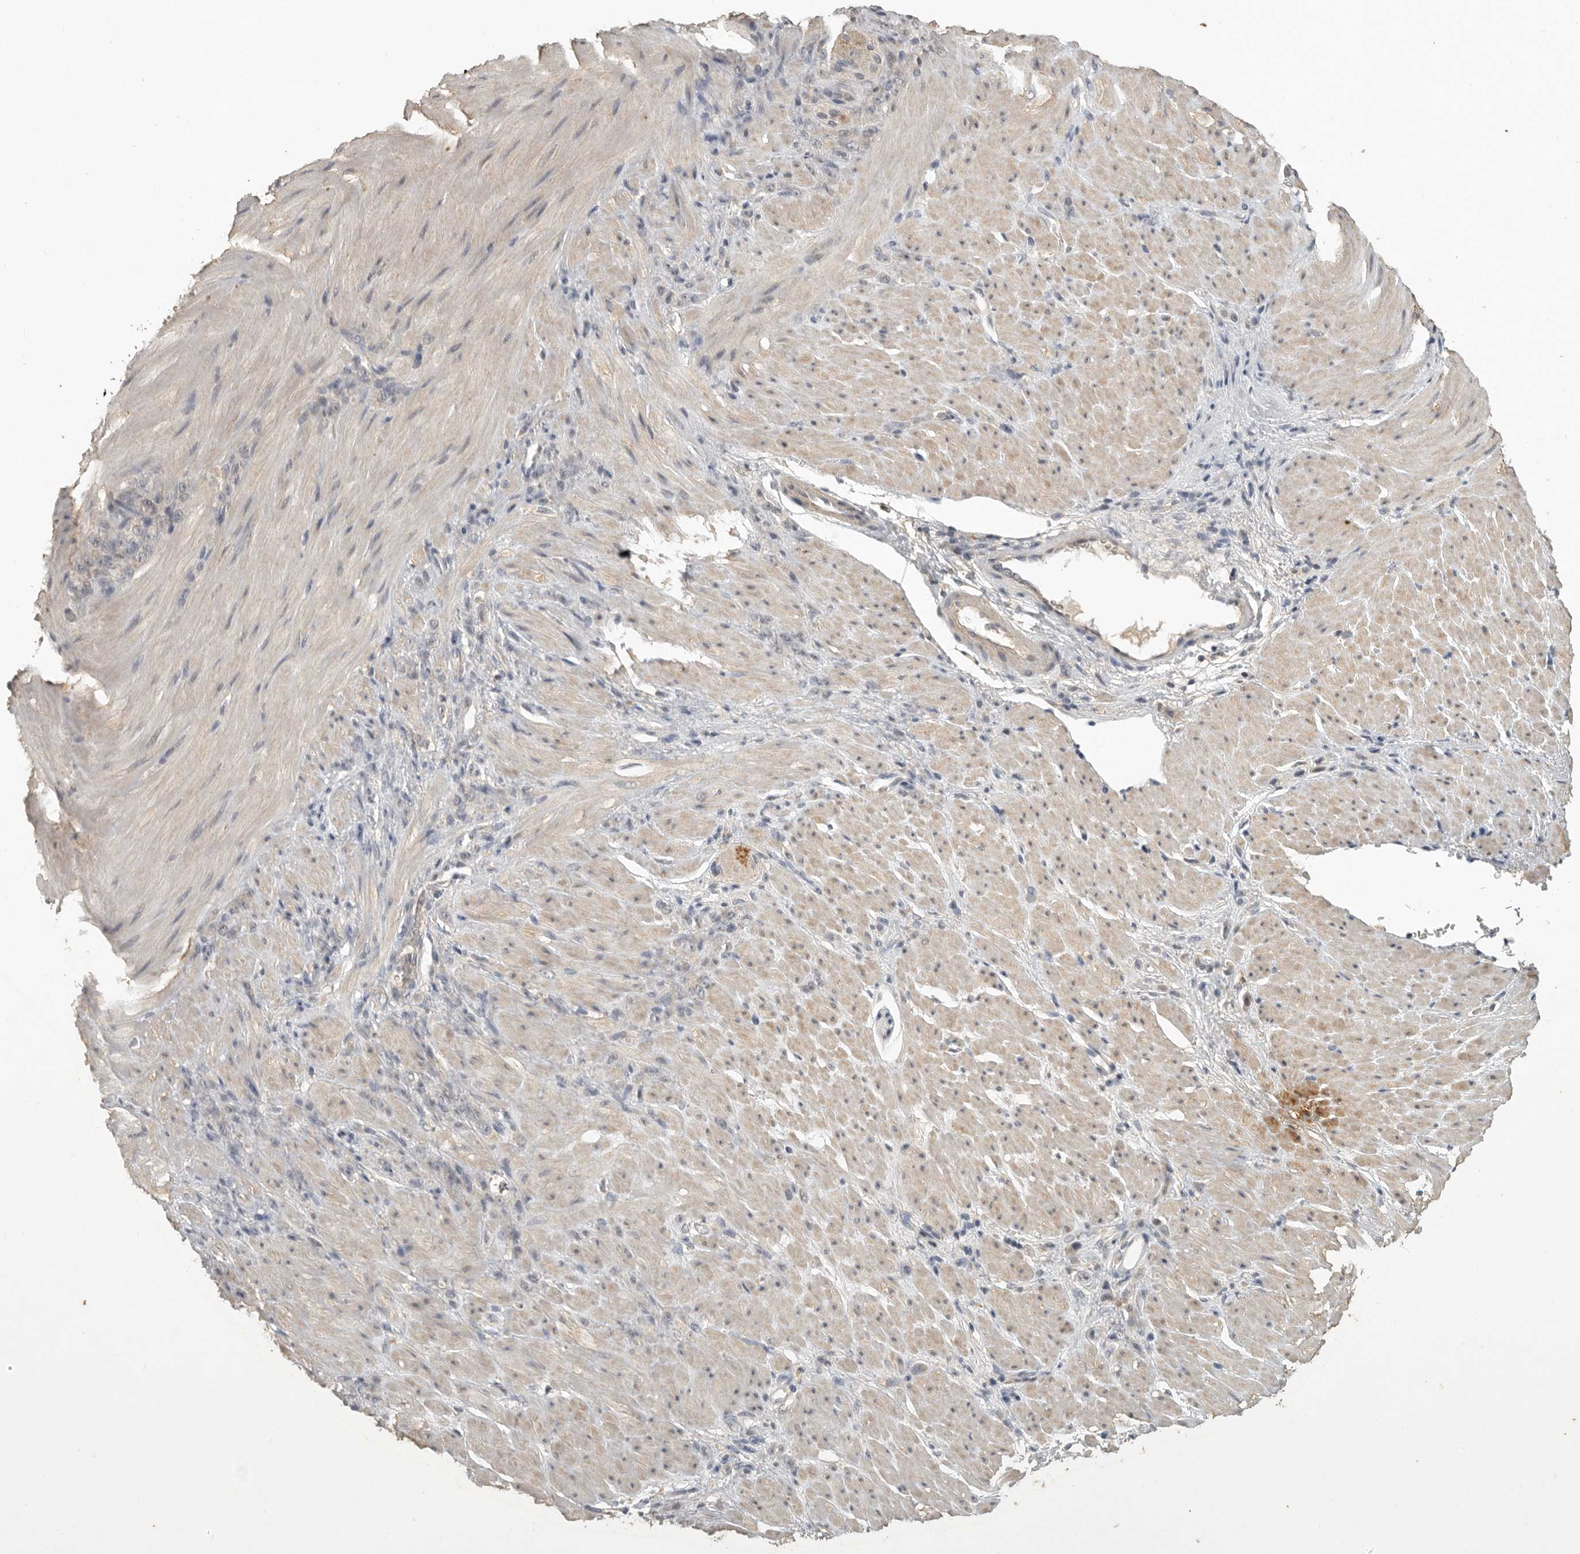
{"staining": {"intensity": "negative", "quantity": "none", "location": "none"}, "tissue": "stomach cancer", "cell_type": "Tumor cells", "image_type": "cancer", "snomed": [{"axis": "morphology", "description": "Normal tissue, NOS"}, {"axis": "morphology", "description": "Adenocarcinoma, NOS"}, {"axis": "topography", "description": "Stomach"}], "caption": "Tumor cells are negative for brown protein staining in stomach cancer (adenocarcinoma).", "gene": "ADAMTS4", "patient": {"sex": "male", "age": 82}}